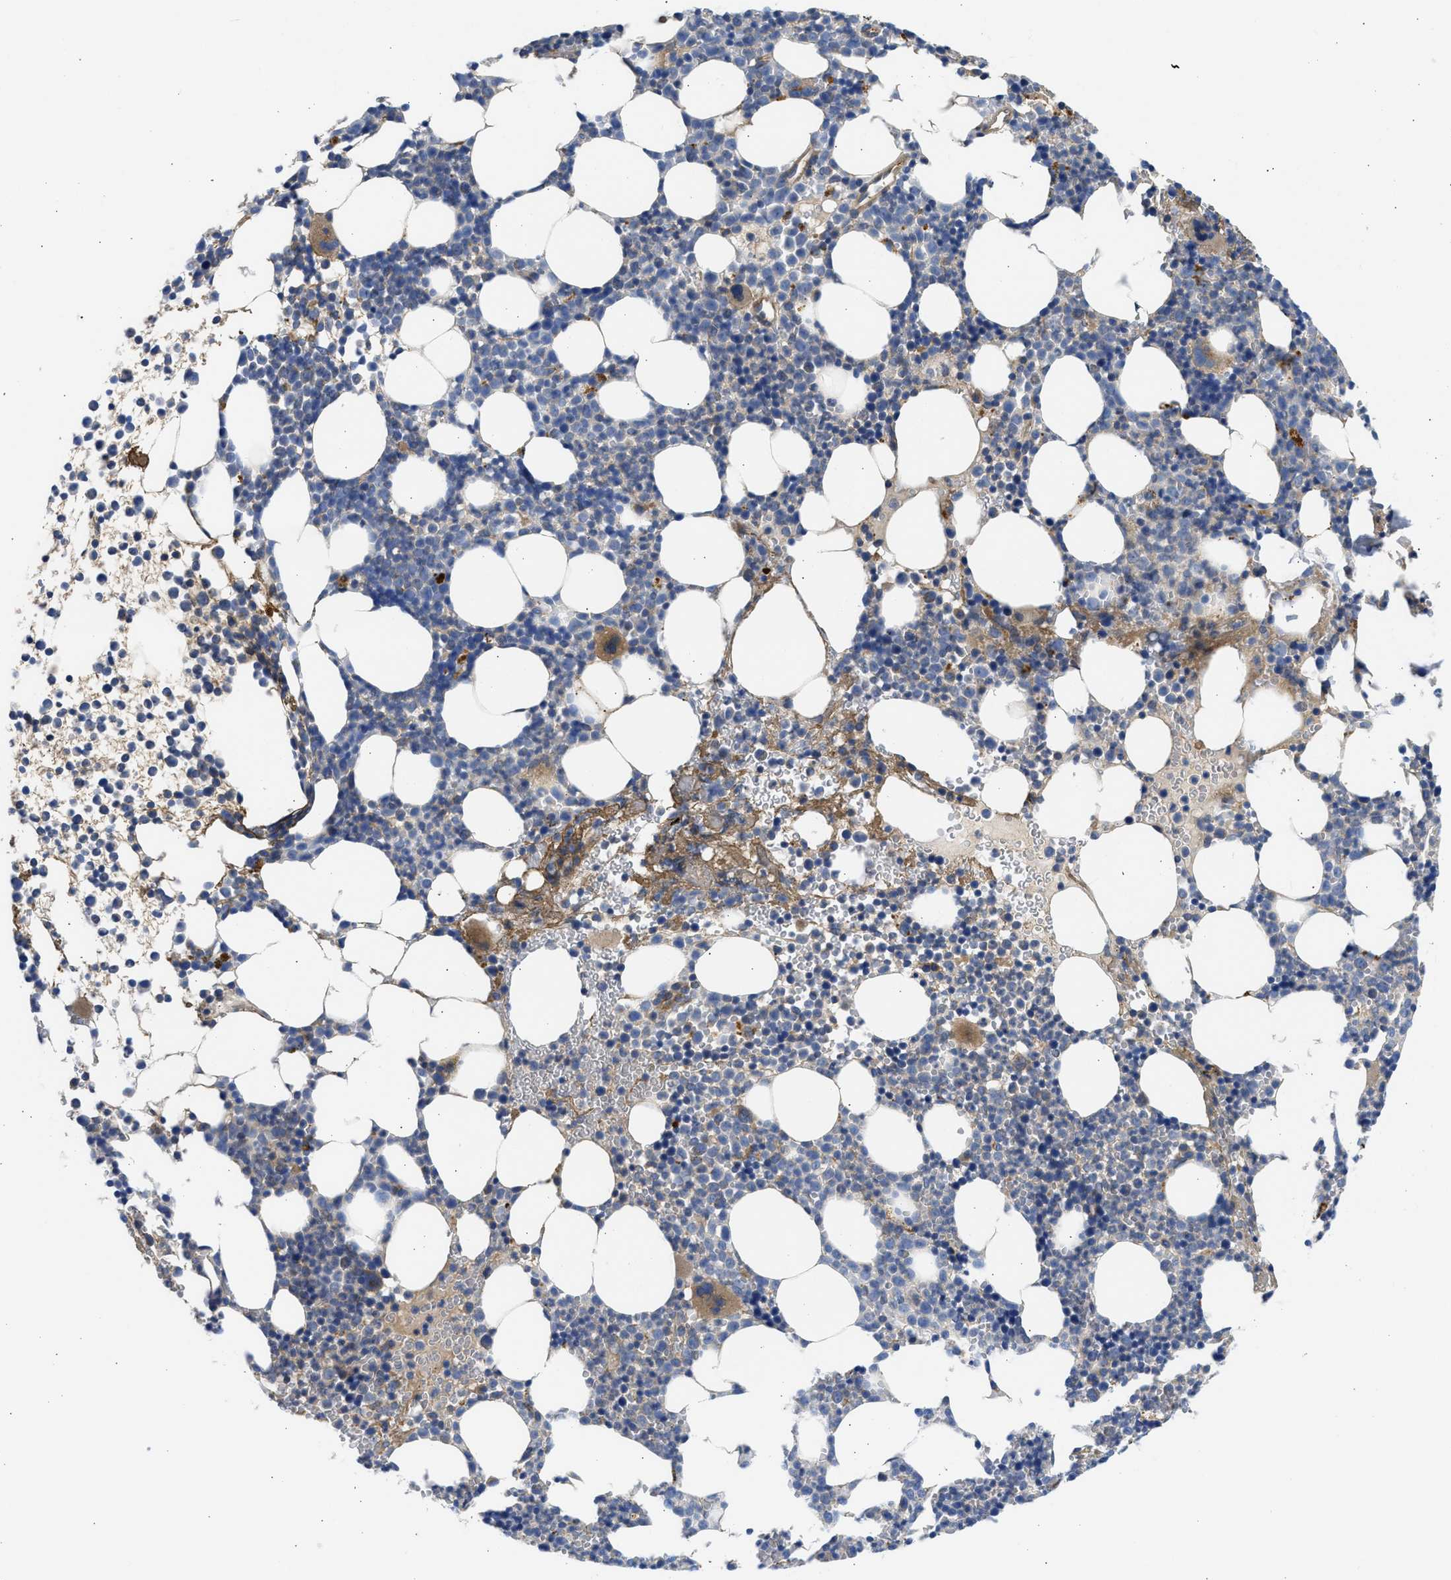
{"staining": {"intensity": "moderate", "quantity": "<25%", "location": "cytoplasmic/membranous"}, "tissue": "bone marrow", "cell_type": "Hematopoietic cells", "image_type": "normal", "snomed": [{"axis": "morphology", "description": "Normal tissue, NOS"}, {"axis": "morphology", "description": "Inflammation, NOS"}, {"axis": "topography", "description": "Bone marrow"}], "caption": "The photomicrograph reveals immunohistochemical staining of normal bone marrow. There is moderate cytoplasmic/membranous positivity is identified in approximately <25% of hematopoietic cells. Using DAB (brown) and hematoxylin (blue) stains, captured at high magnification using brightfield microscopy.", "gene": "CSRNP2", "patient": {"sex": "female", "age": 67}}